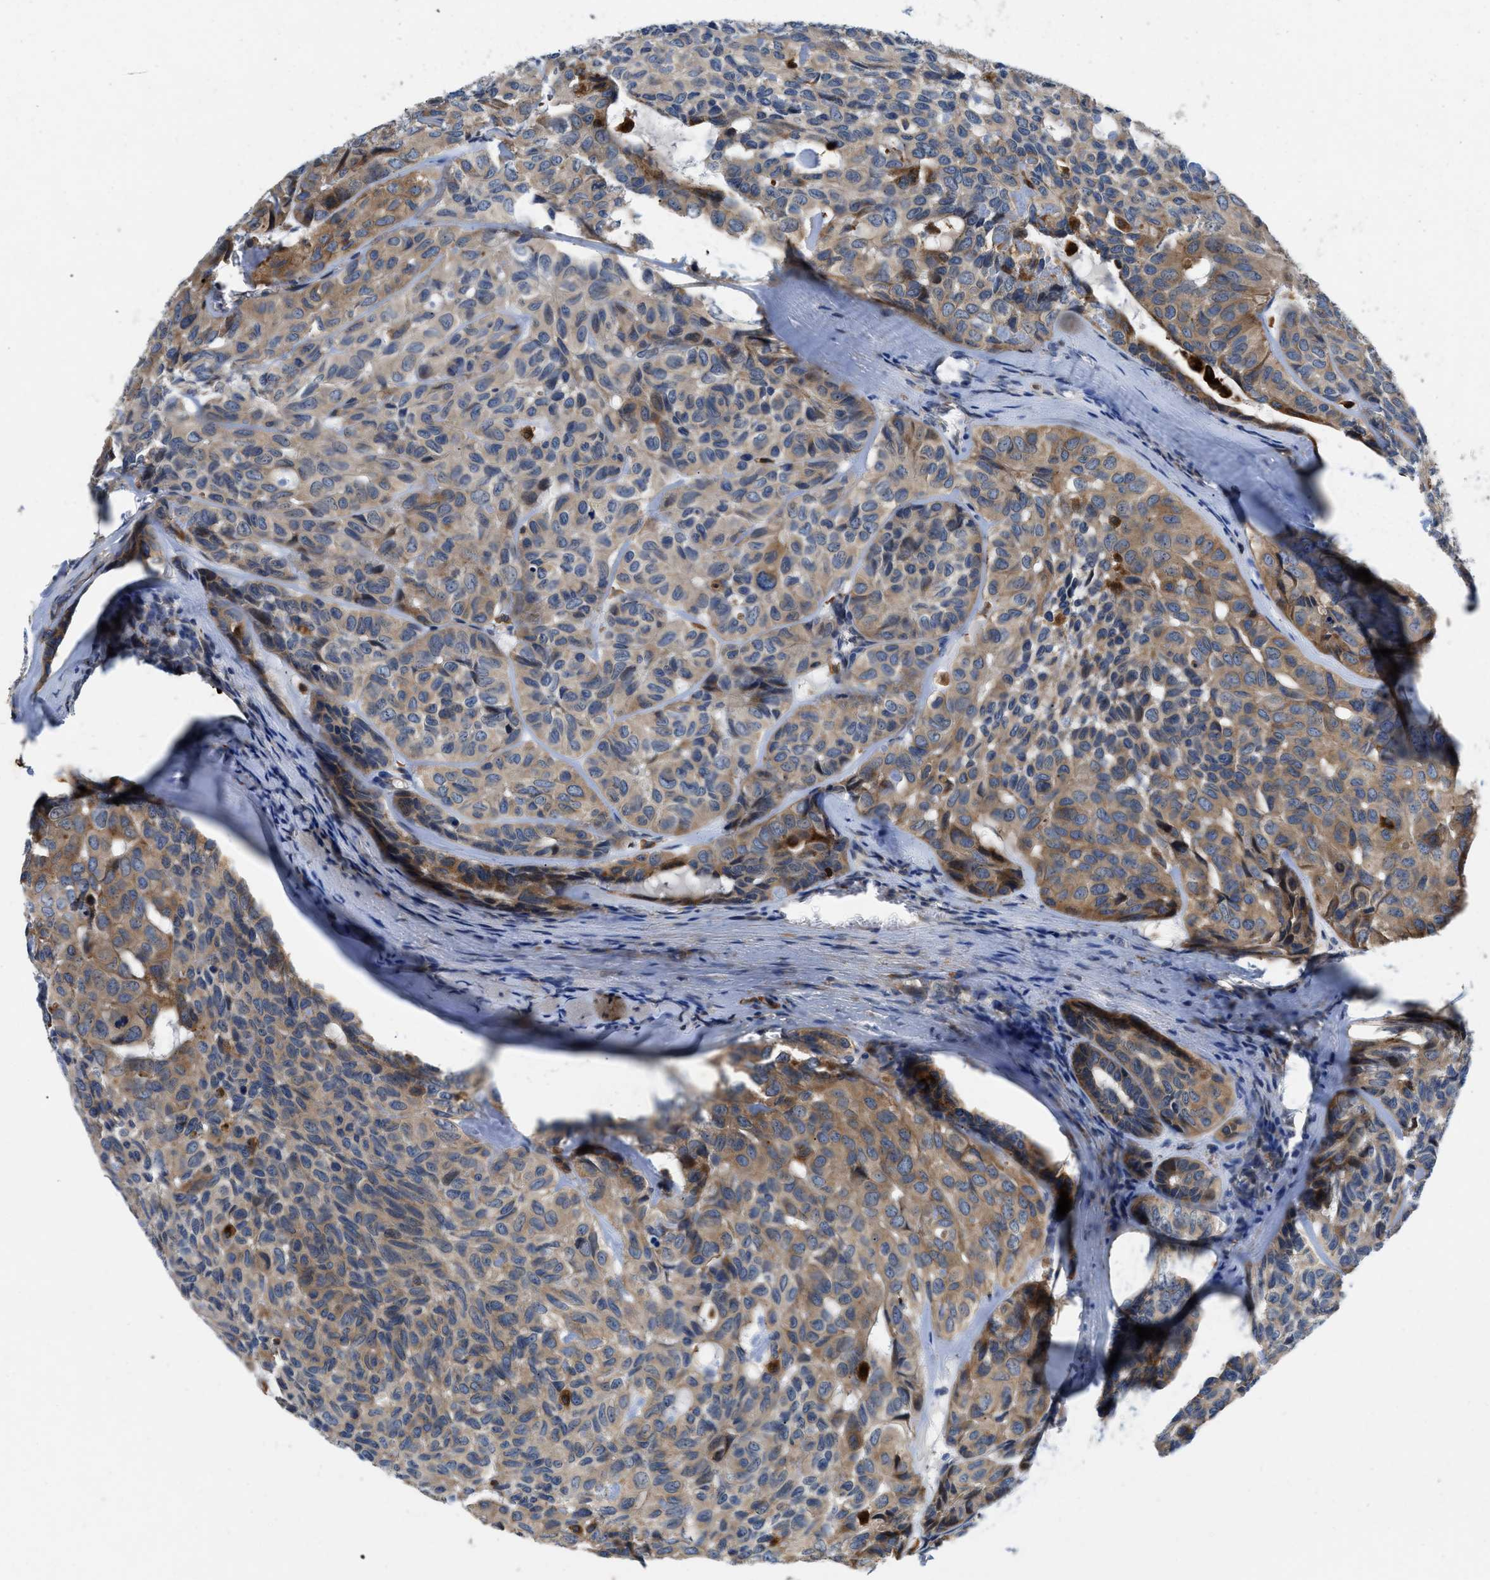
{"staining": {"intensity": "moderate", "quantity": ">75%", "location": "cytoplasmic/membranous"}, "tissue": "head and neck cancer", "cell_type": "Tumor cells", "image_type": "cancer", "snomed": [{"axis": "morphology", "description": "Adenocarcinoma, NOS"}, {"axis": "topography", "description": "Salivary gland, NOS"}, {"axis": "topography", "description": "Head-Neck"}], "caption": "Head and neck cancer stained for a protein shows moderate cytoplasmic/membranous positivity in tumor cells. (IHC, brightfield microscopy, high magnification).", "gene": "ENPP4", "patient": {"sex": "female", "age": 76}}